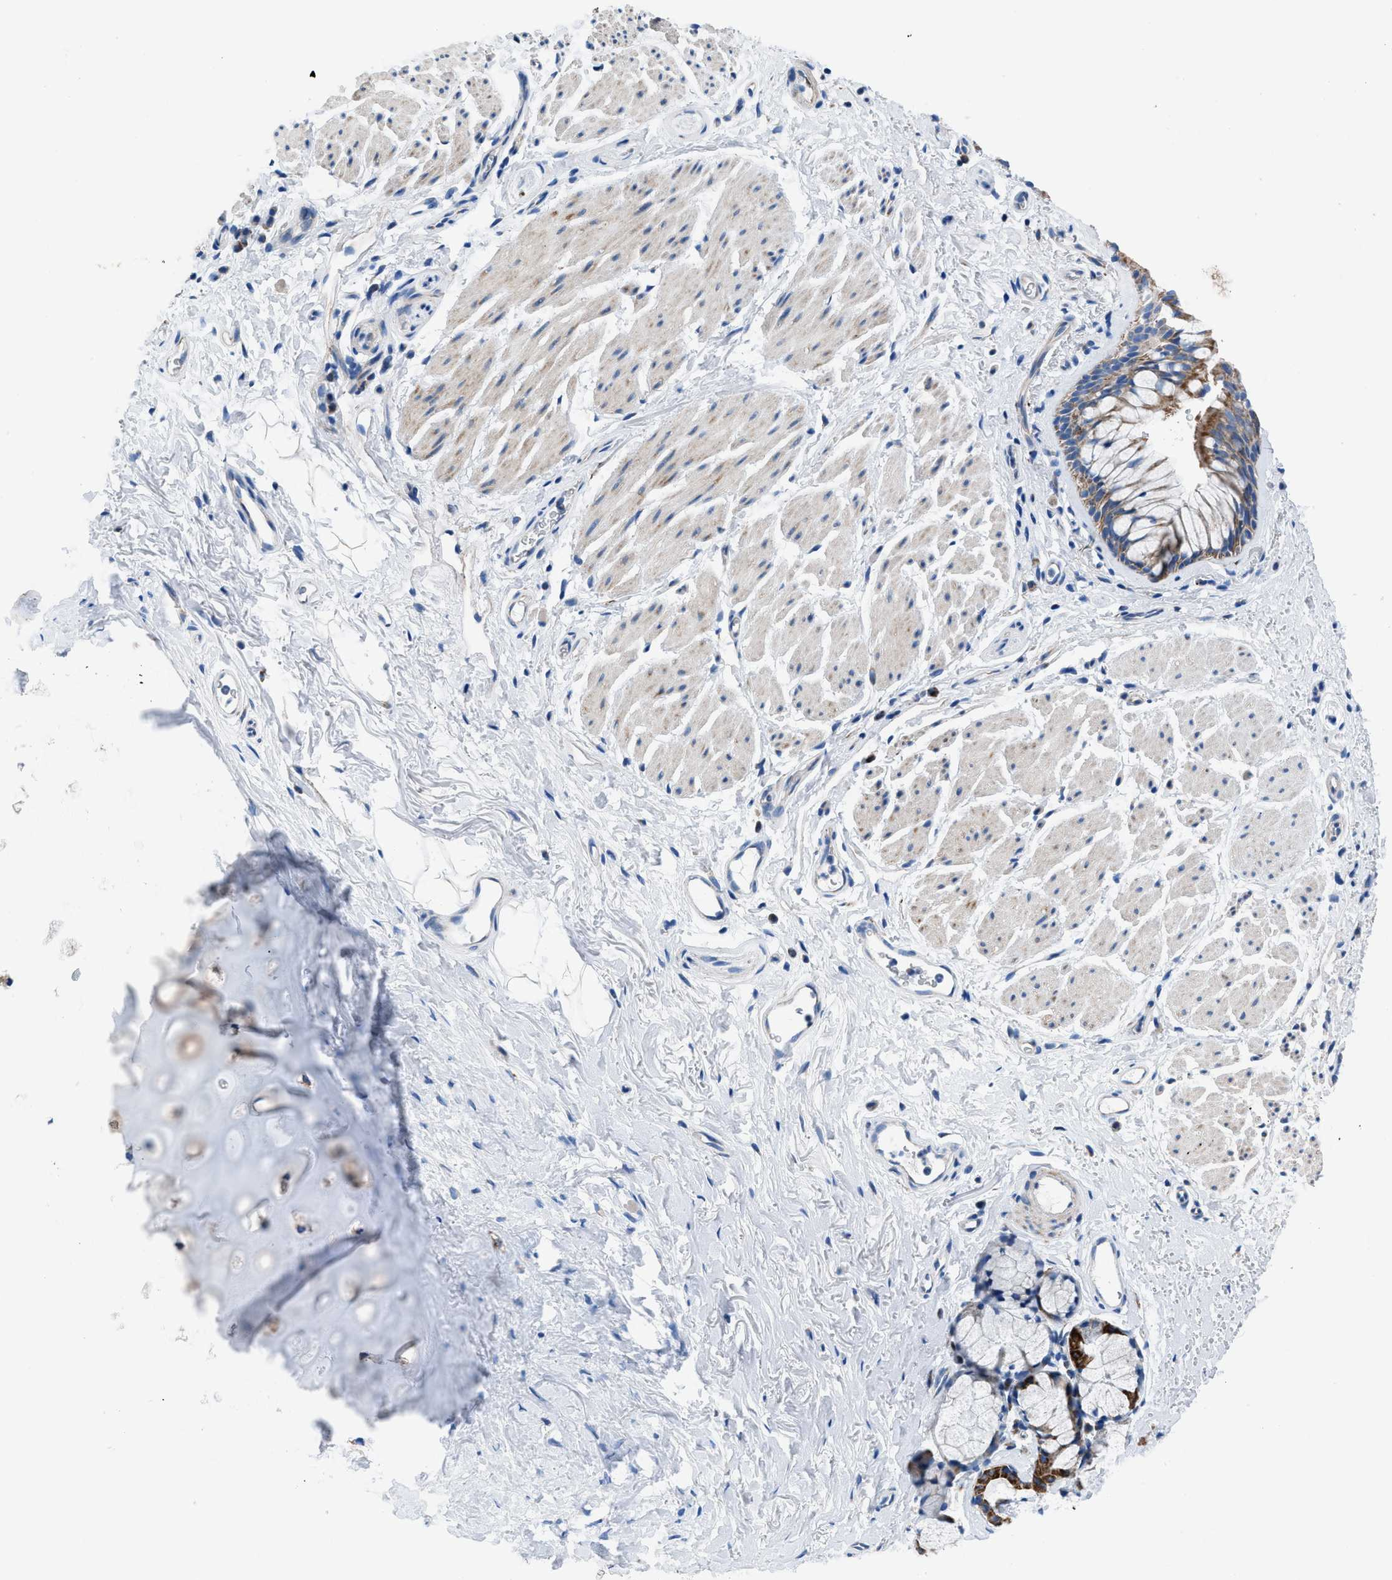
{"staining": {"intensity": "moderate", "quantity": ">75%", "location": "cytoplasmic/membranous"}, "tissue": "bronchus", "cell_type": "Respiratory epithelial cells", "image_type": "normal", "snomed": [{"axis": "morphology", "description": "Normal tissue, NOS"}, {"axis": "topography", "description": "Cartilage tissue"}, {"axis": "topography", "description": "Bronchus"}], "caption": "Immunohistochemistry histopathology image of normal bronchus: human bronchus stained using immunohistochemistry (IHC) reveals medium levels of moderate protein expression localized specifically in the cytoplasmic/membranous of respiratory epithelial cells, appearing as a cytoplasmic/membranous brown color.", "gene": "ZDHHC3", "patient": {"sex": "female", "age": 53}}